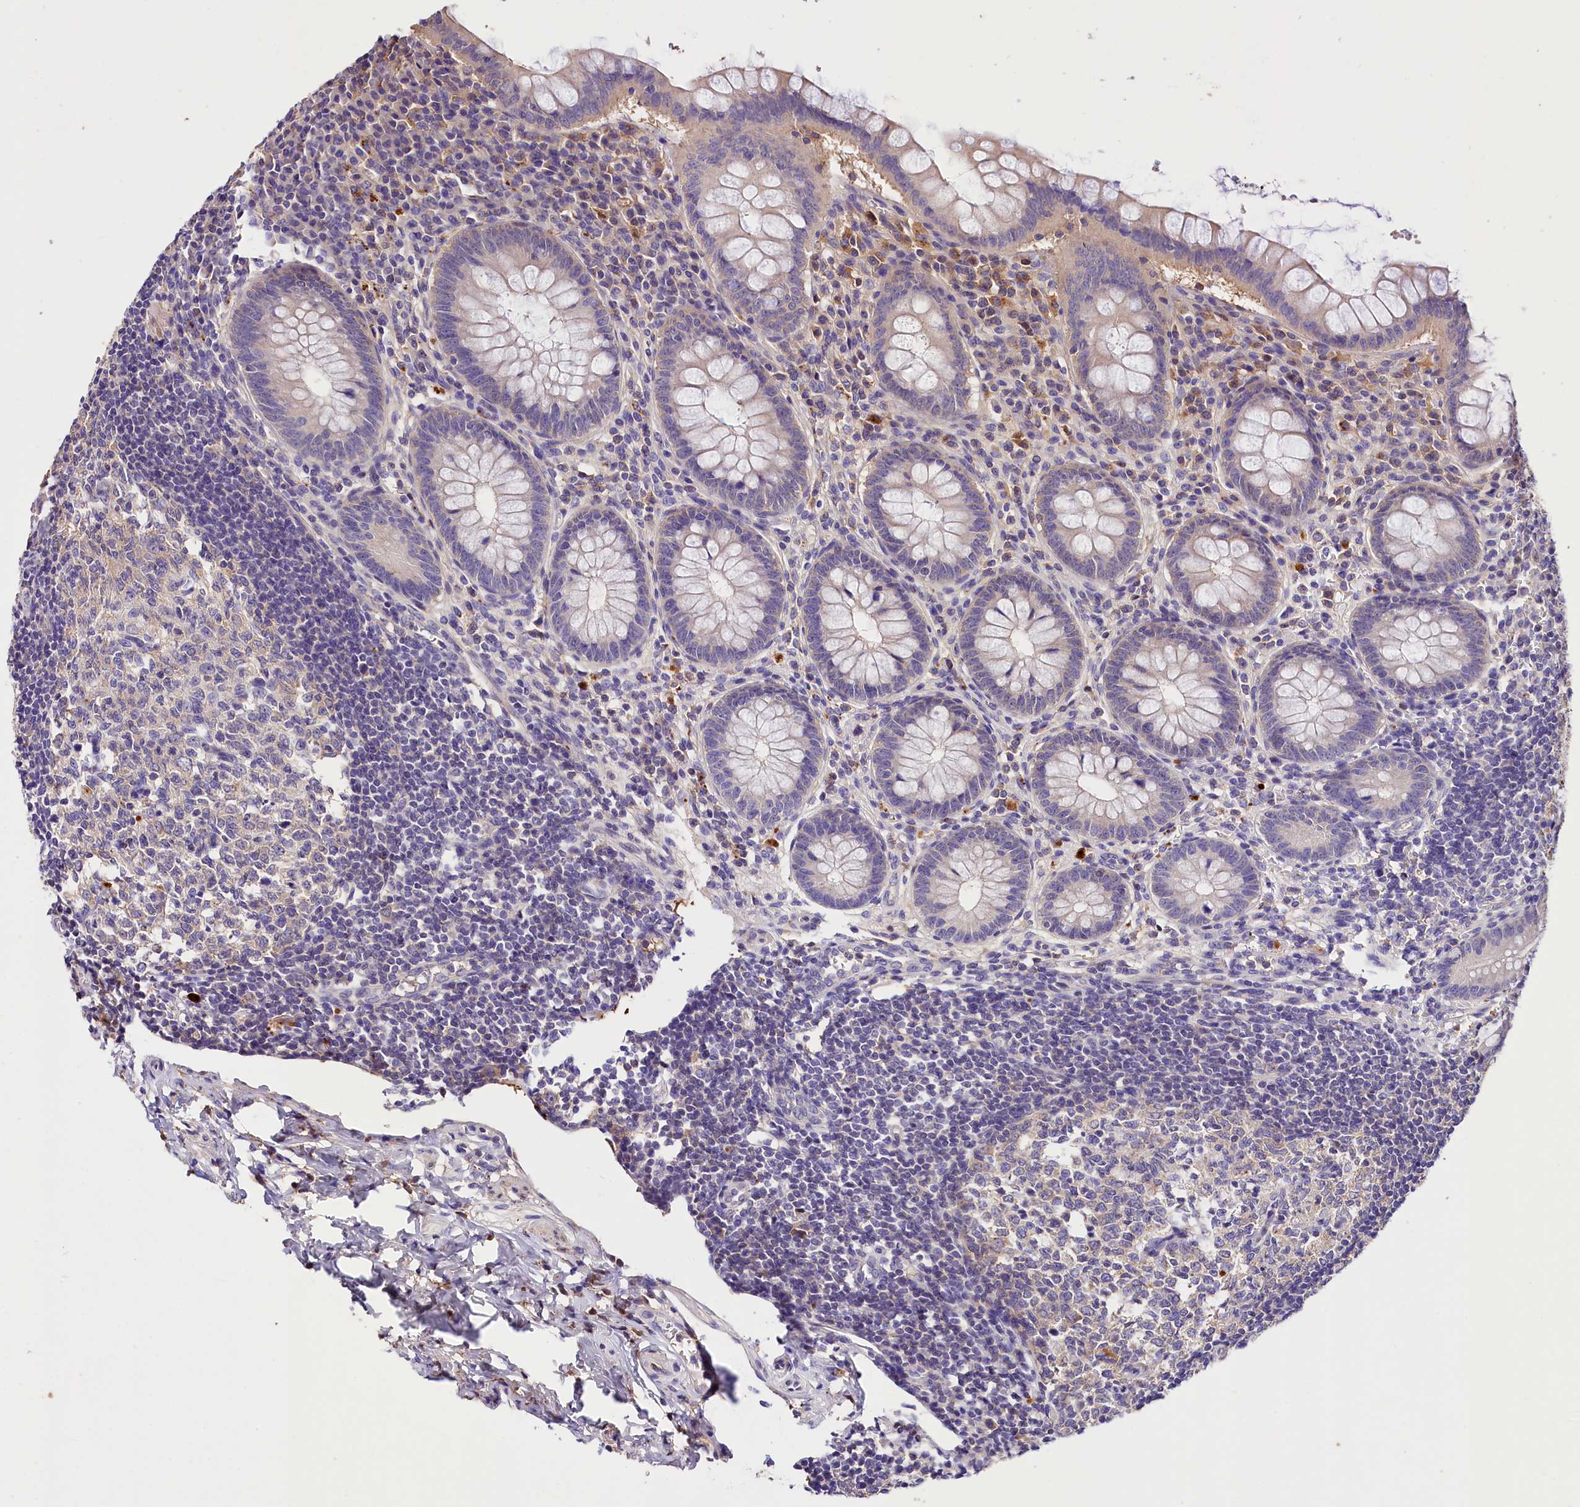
{"staining": {"intensity": "moderate", "quantity": "<25%", "location": "cytoplasmic/membranous"}, "tissue": "appendix", "cell_type": "Glandular cells", "image_type": "normal", "snomed": [{"axis": "morphology", "description": "Normal tissue, NOS"}, {"axis": "topography", "description": "Appendix"}], "caption": "DAB (3,3'-diaminobenzidine) immunohistochemical staining of unremarkable appendix demonstrates moderate cytoplasmic/membranous protein expression in about <25% of glandular cells.", "gene": "ARMC6", "patient": {"sex": "female", "age": 33}}